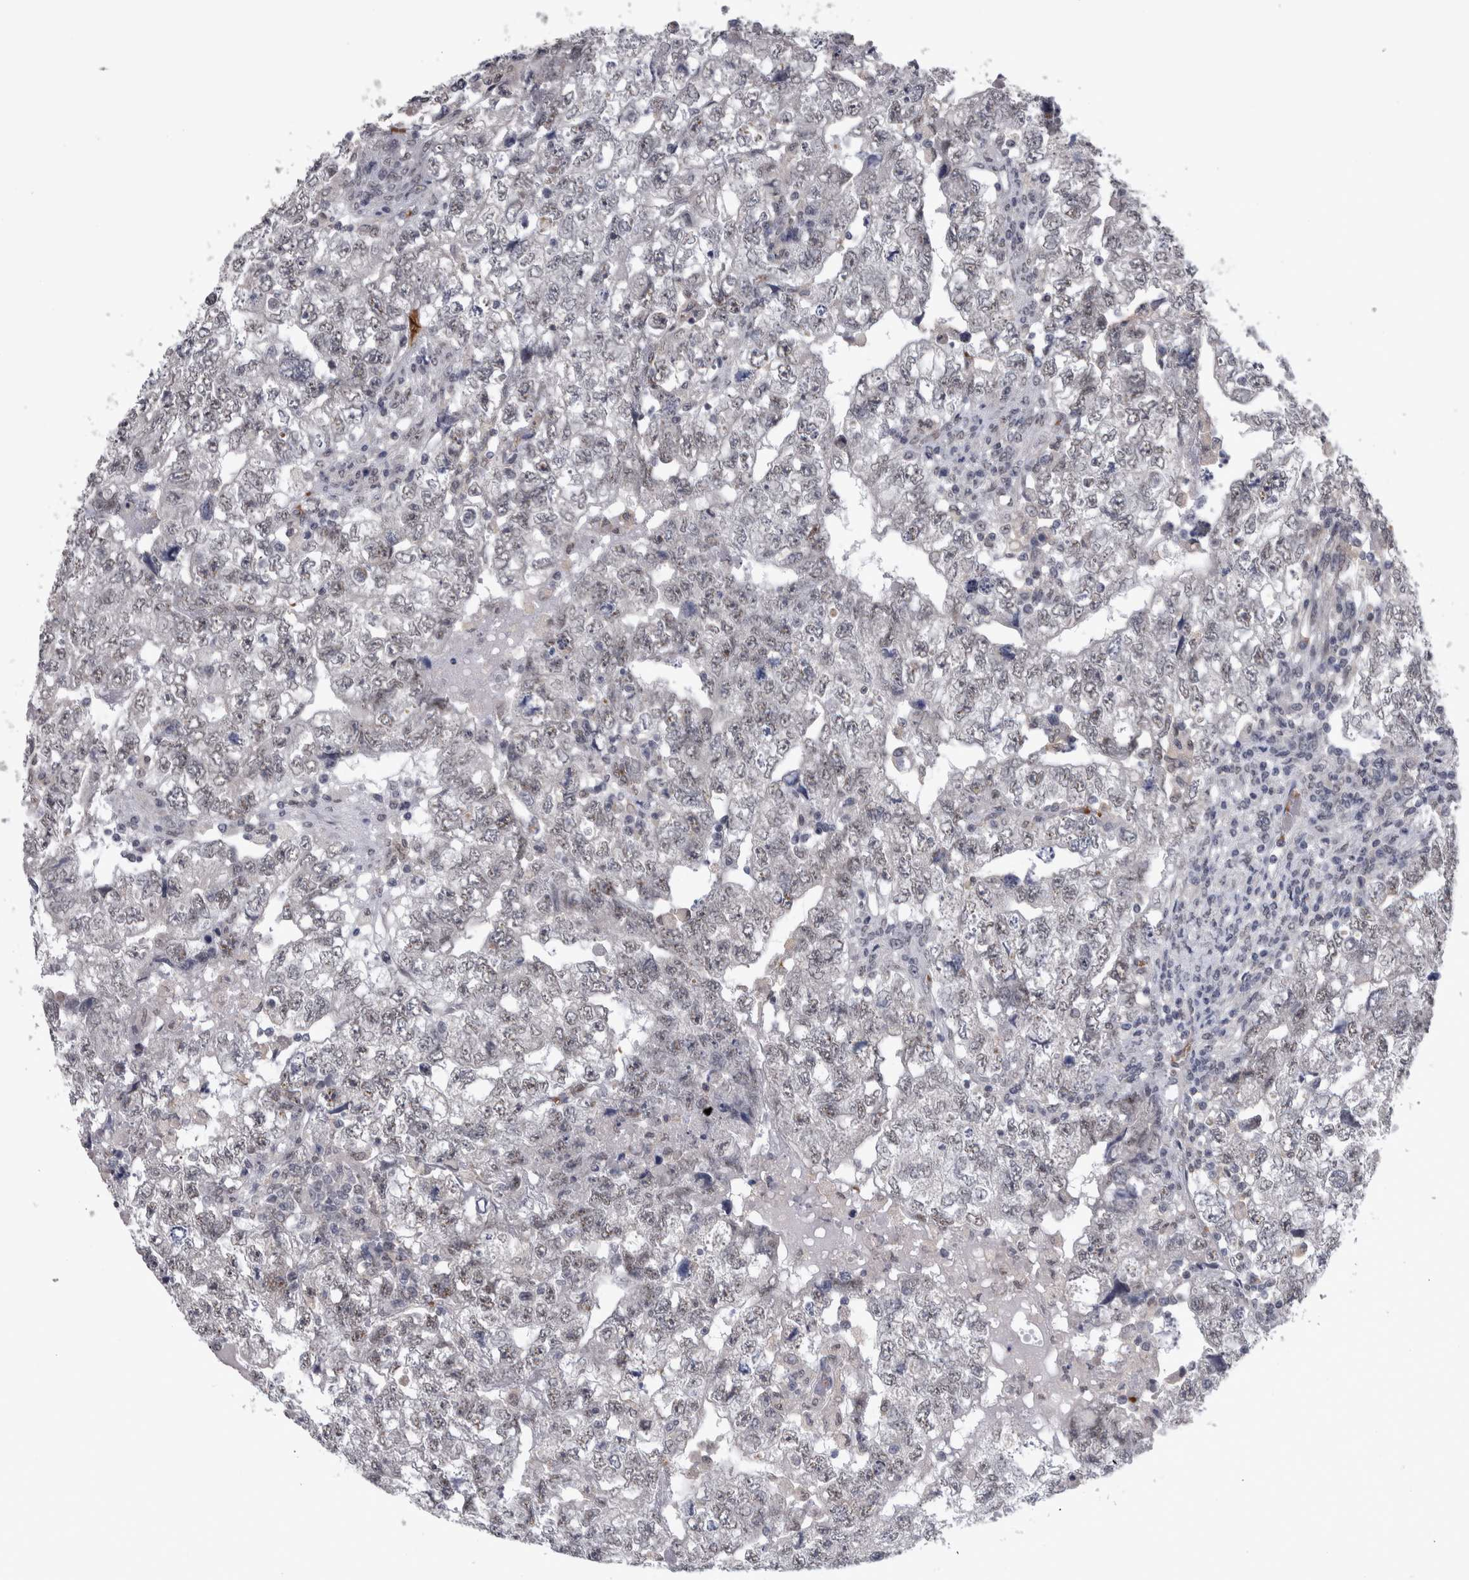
{"staining": {"intensity": "weak", "quantity": "<25%", "location": "nuclear"}, "tissue": "testis cancer", "cell_type": "Tumor cells", "image_type": "cancer", "snomed": [{"axis": "morphology", "description": "Carcinoma, Embryonal, NOS"}, {"axis": "topography", "description": "Testis"}], "caption": "A high-resolution histopathology image shows immunohistochemistry (IHC) staining of testis cancer (embryonal carcinoma), which demonstrates no significant staining in tumor cells. (Stains: DAB (3,3'-diaminobenzidine) IHC with hematoxylin counter stain, Microscopy: brightfield microscopy at high magnification).", "gene": "PEBP4", "patient": {"sex": "male", "age": 36}}